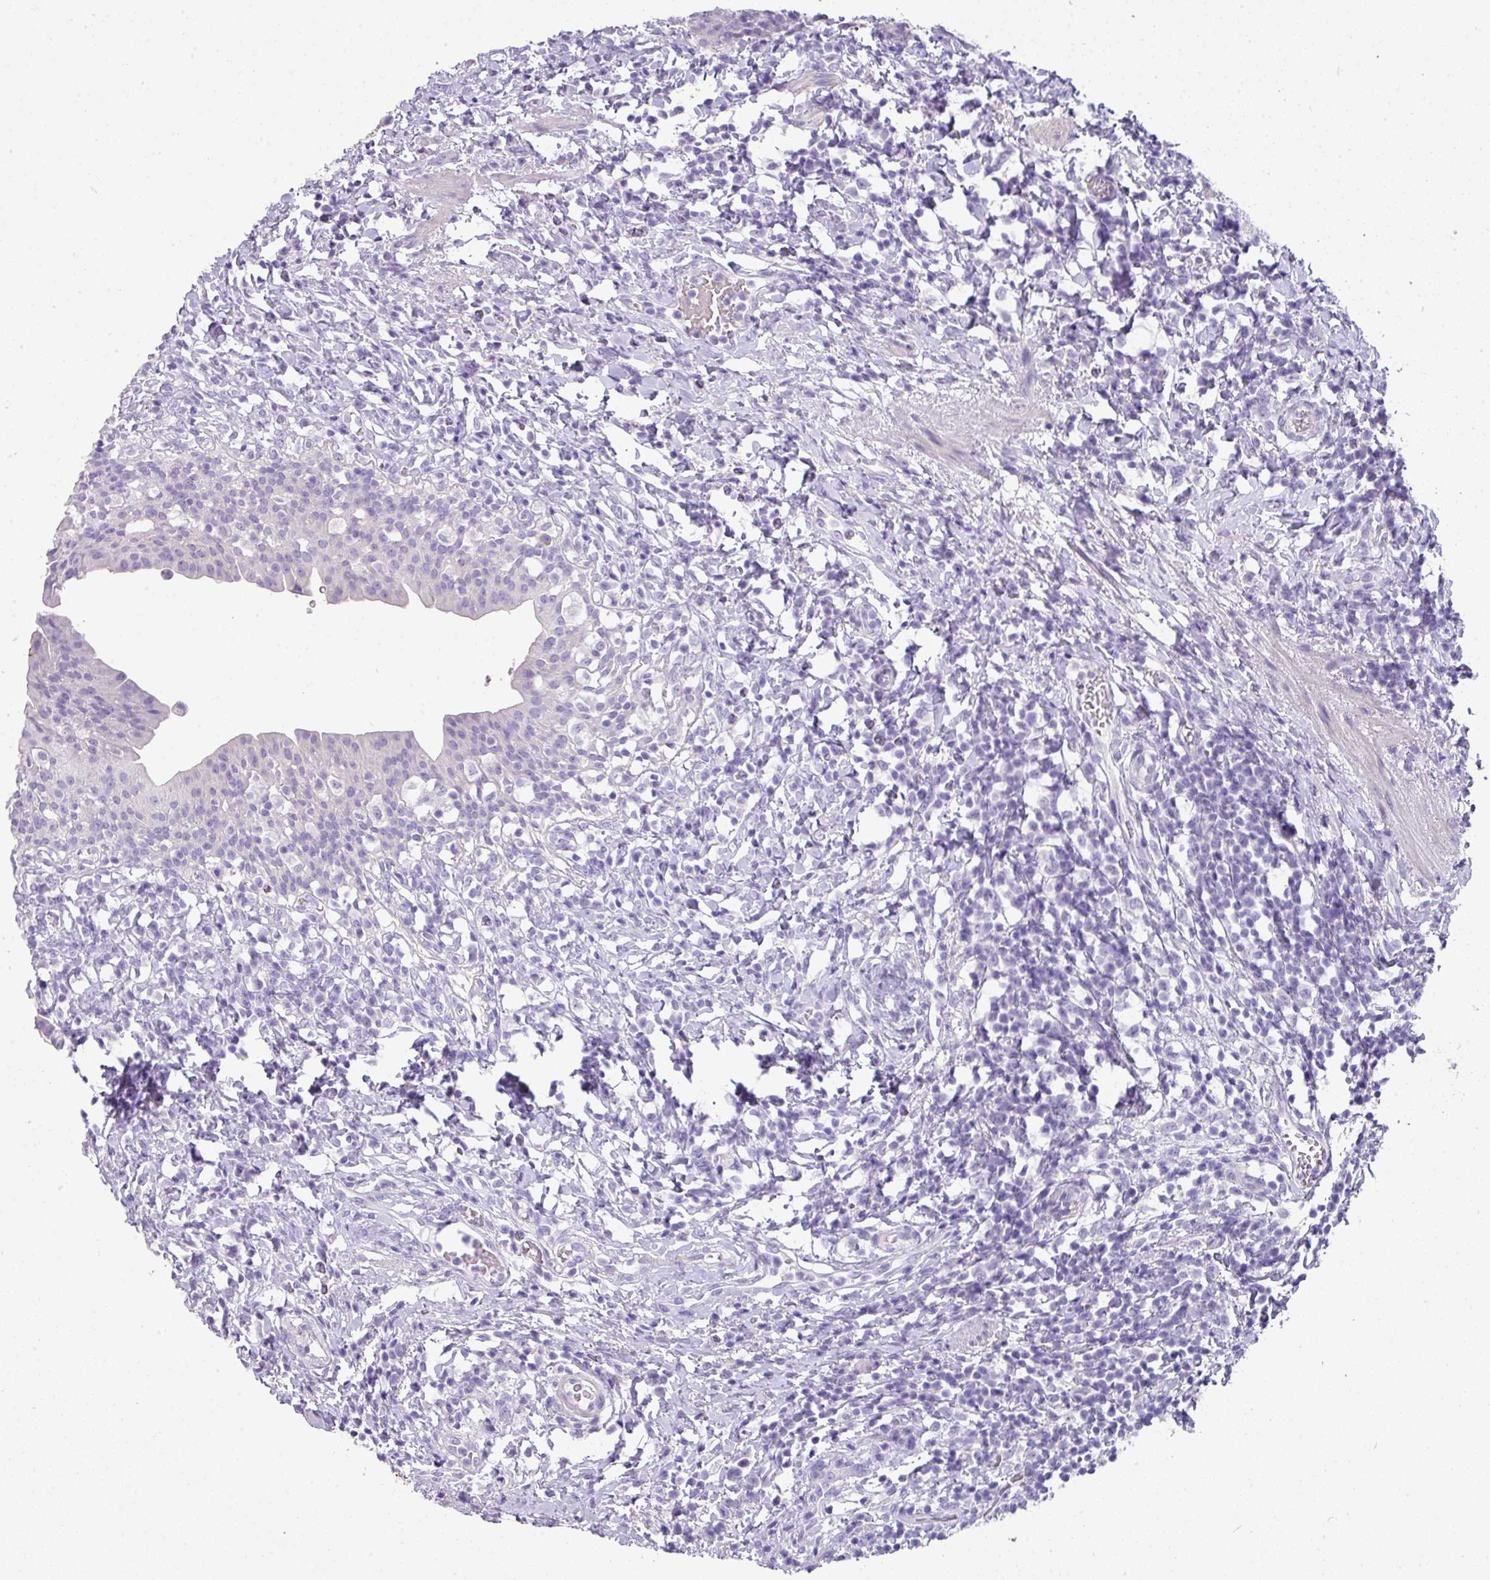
{"staining": {"intensity": "negative", "quantity": "none", "location": "none"}, "tissue": "urinary bladder", "cell_type": "Urothelial cells", "image_type": "normal", "snomed": [{"axis": "morphology", "description": "Normal tissue, NOS"}, {"axis": "morphology", "description": "Inflammation, NOS"}, {"axis": "topography", "description": "Urinary bladder"}], "caption": "Immunohistochemistry (IHC) of unremarkable urinary bladder reveals no expression in urothelial cells. Nuclei are stained in blue.", "gene": "GLI4", "patient": {"sex": "male", "age": 64}}